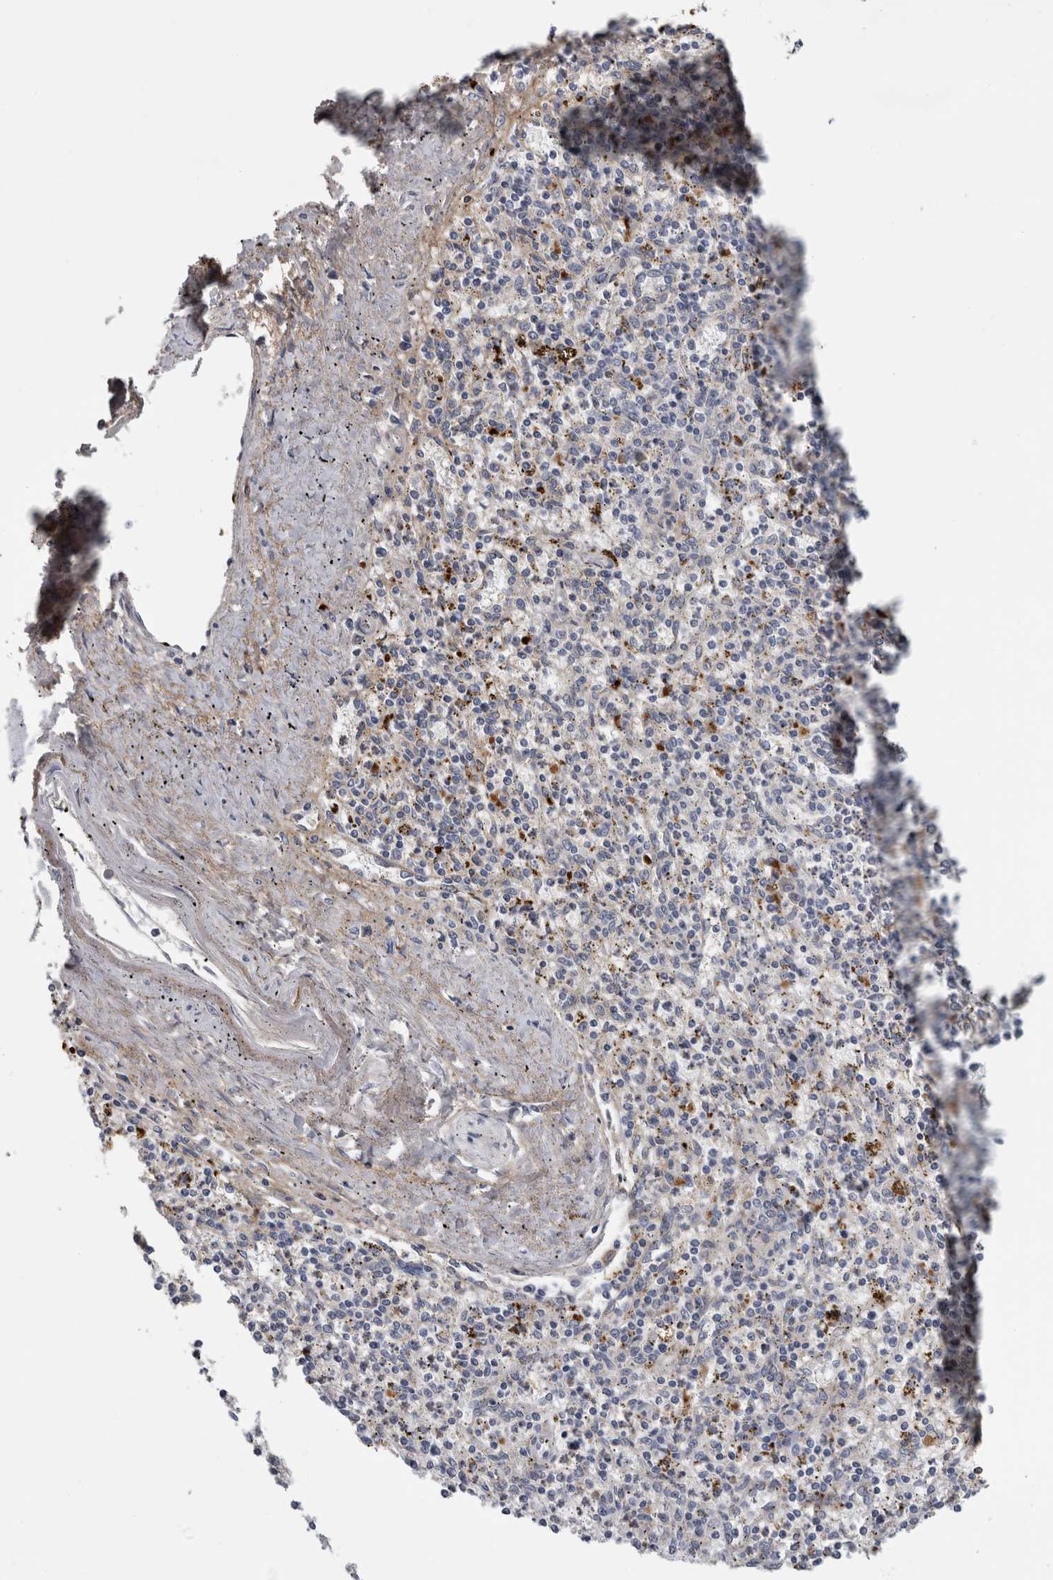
{"staining": {"intensity": "negative", "quantity": "none", "location": "none"}, "tissue": "spleen", "cell_type": "Cells in red pulp", "image_type": "normal", "snomed": [{"axis": "morphology", "description": "Normal tissue, NOS"}, {"axis": "topography", "description": "Spleen"}], "caption": "Immunohistochemistry (IHC) image of normal human spleen stained for a protein (brown), which displays no expression in cells in red pulp. (Brightfield microscopy of DAB immunohistochemistry at high magnification).", "gene": "ATXN2", "patient": {"sex": "male", "age": 72}}